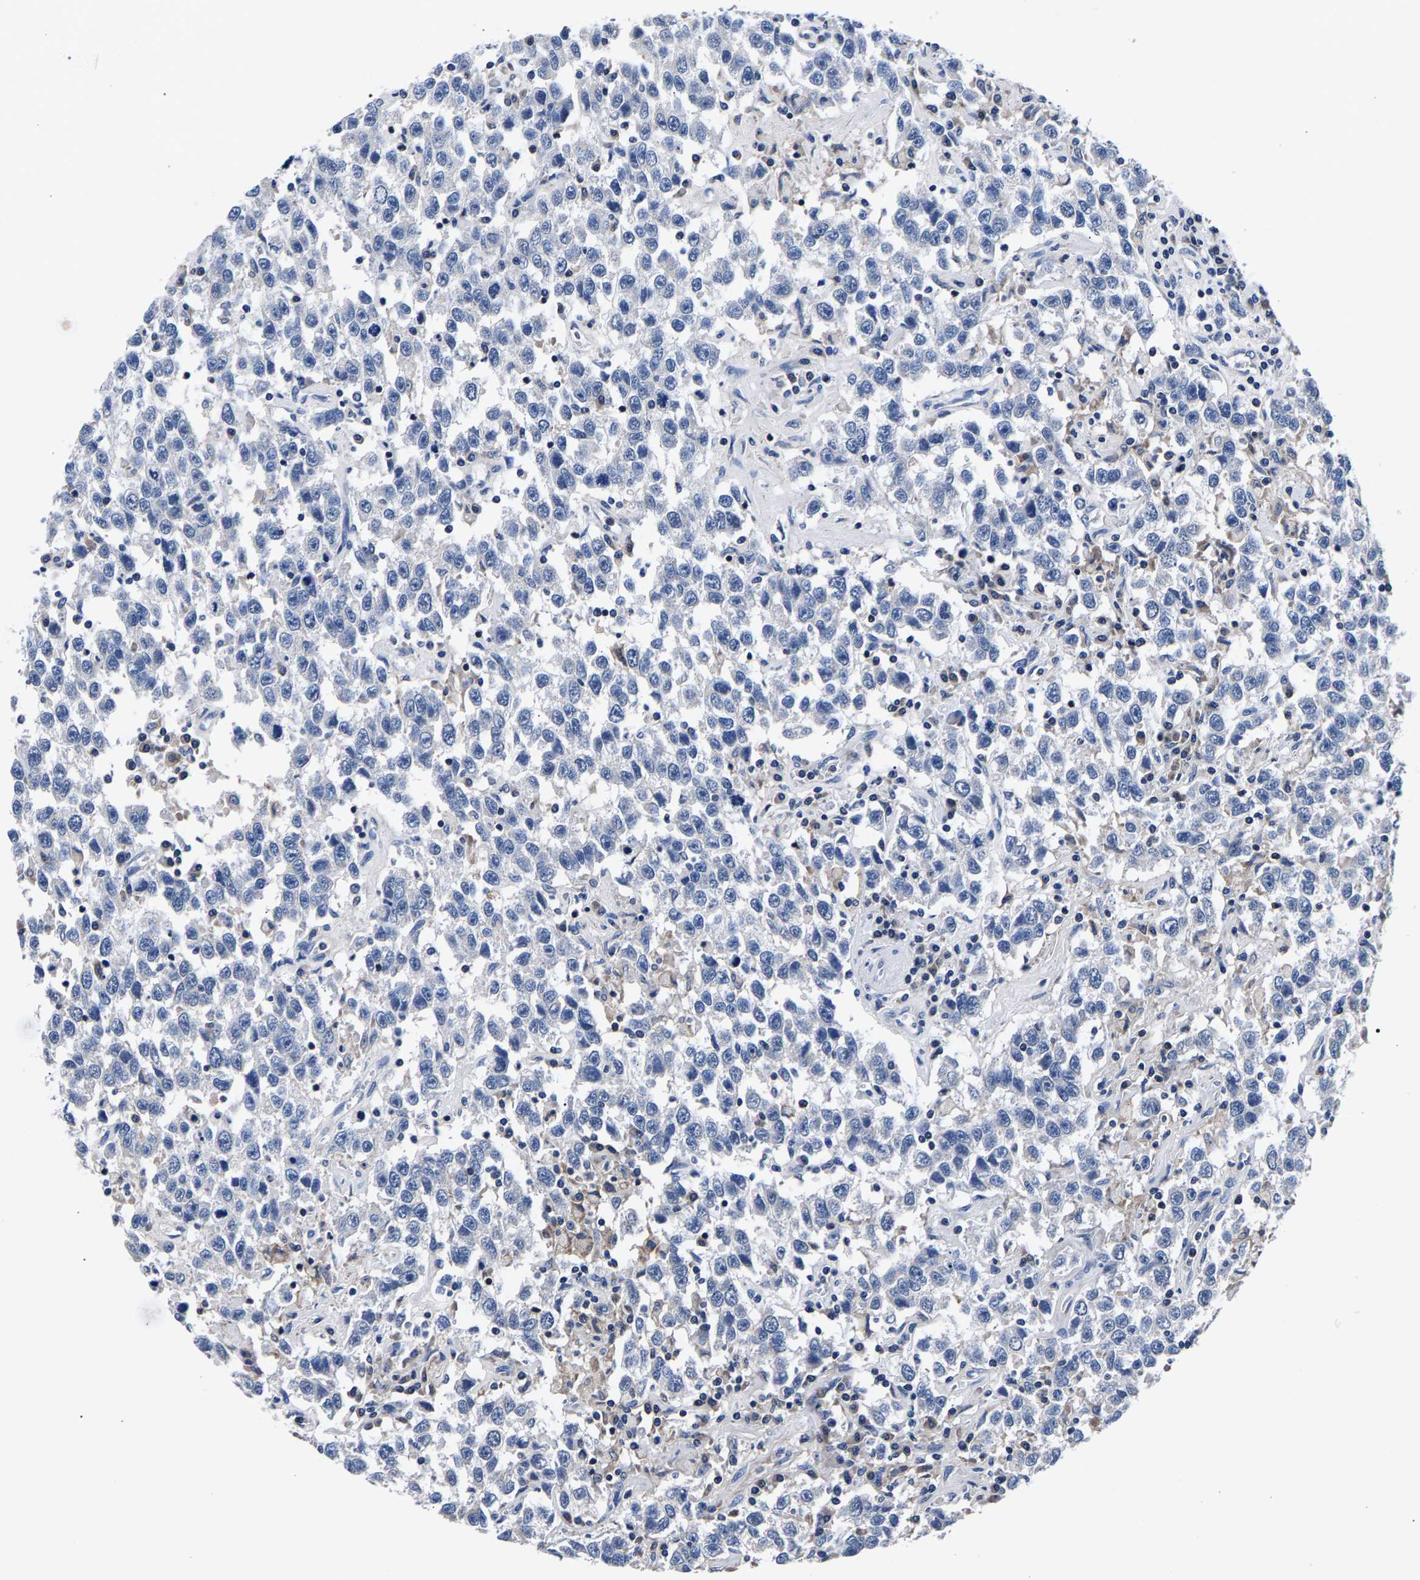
{"staining": {"intensity": "negative", "quantity": "none", "location": "none"}, "tissue": "testis cancer", "cell_type": "Tumor cells", "image_type": "cancer", "snomed": [{"axis": "morphology", "description": "Seminoma, NOS"}, {"axis": "topography", "description": "Testis"}], "caption": "The image displays no staining of tumor cells in testis cancer (seminoma).", "gene": "PHF24", "patient": {"sex": "male", "age": 41}}